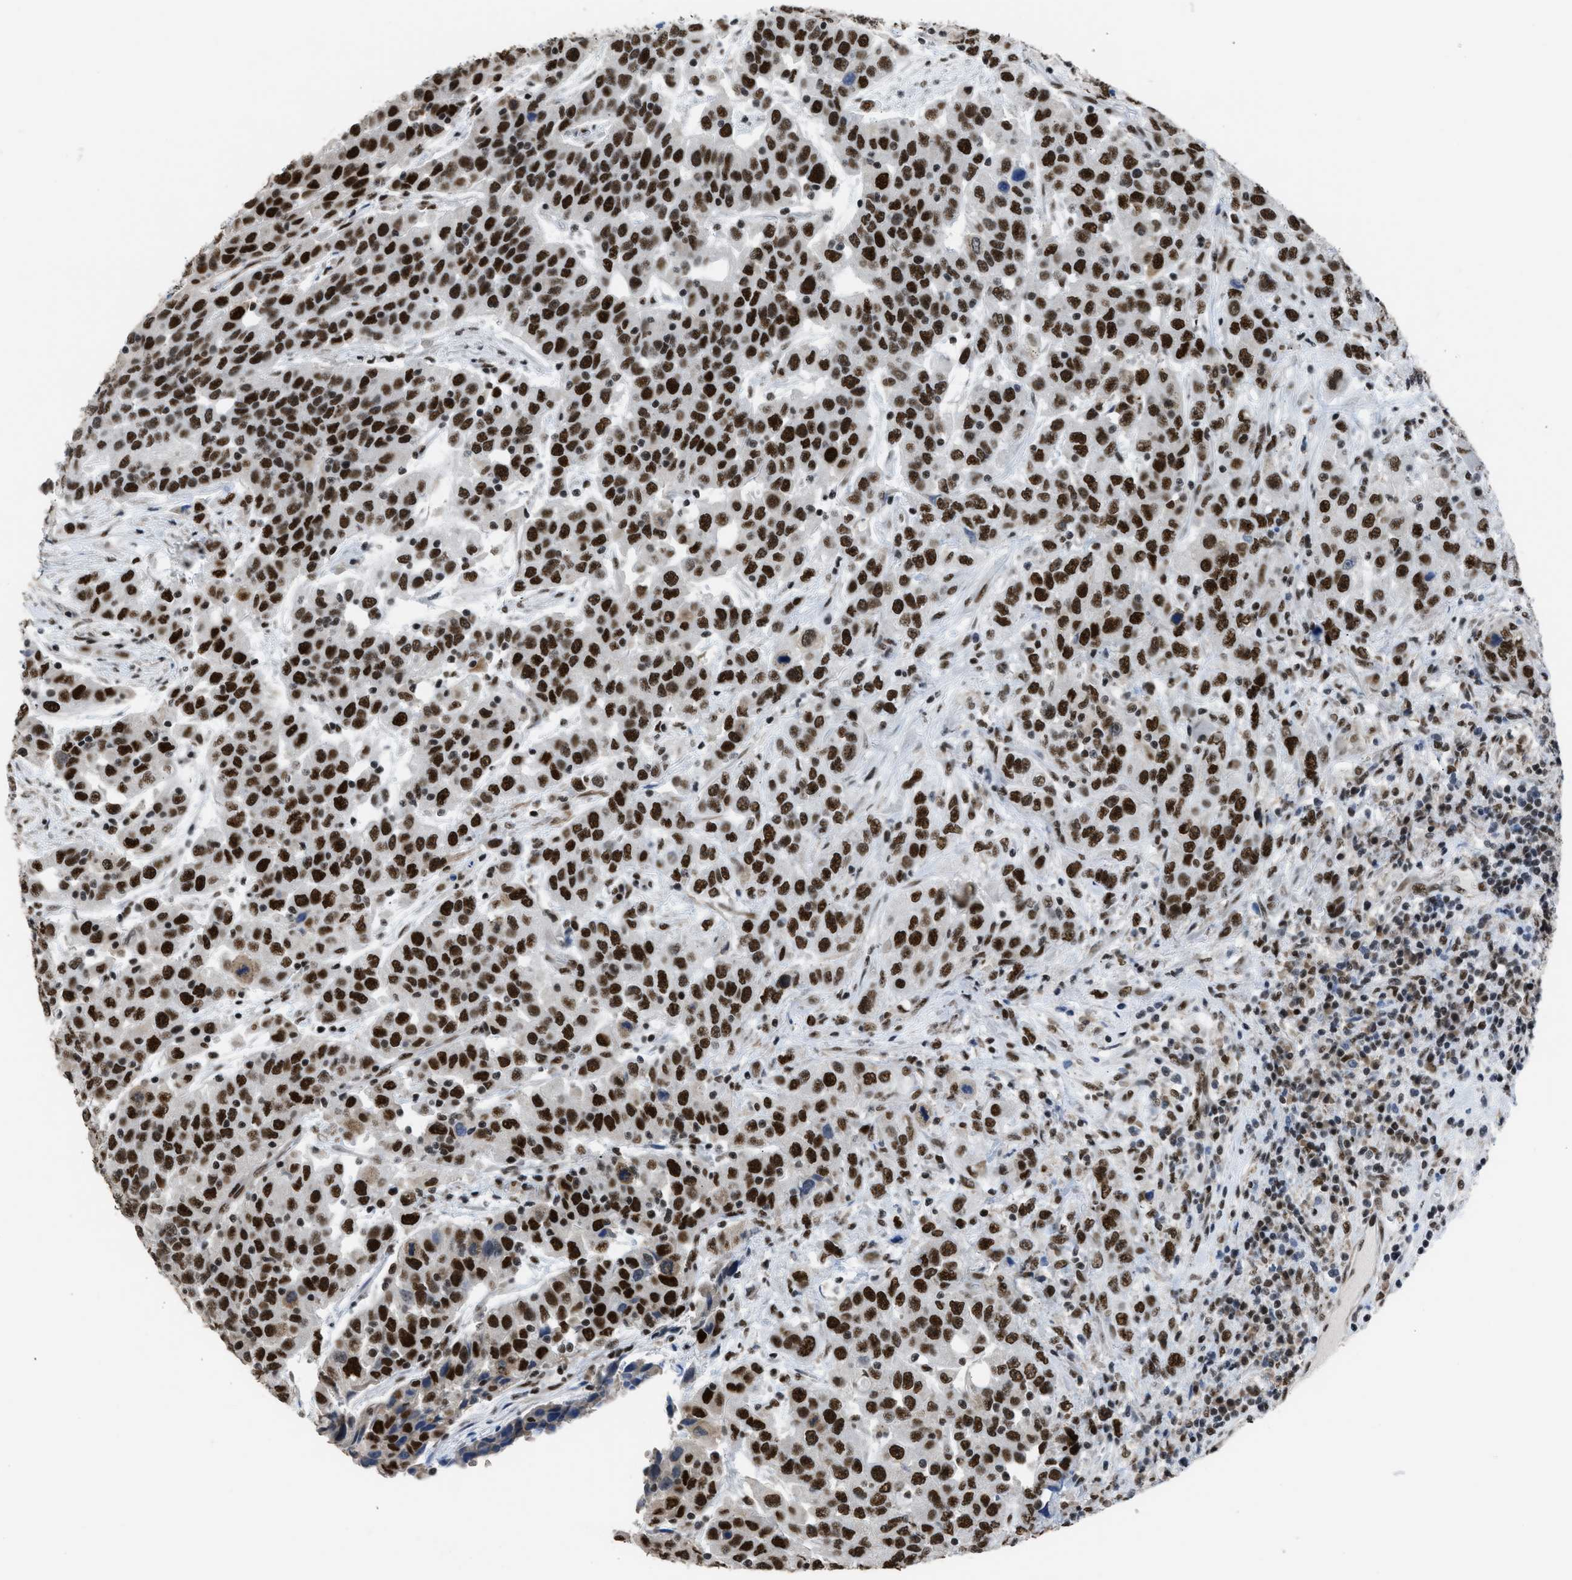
{"staining": {"intensity": "strong", "quantity": ">75%", "location": "nuclear"}, "tissue": "urothelial cancer", "cell_type": "Tumor cells", "image_type": "cancer", "snomed": [{"axis": "morphology", "description": "Urothelial carcinoma, High grade"}, {"axis": "topography", "description": "Urinary bladder"}], "caption": "Immunohistochemical staining of urothelial cancer reveals high levels of strong nuclear protein staining in approximately >75% of tumor cells.", "gene": "SCAF4", "patient": {"sex": "female", "age": 80}}